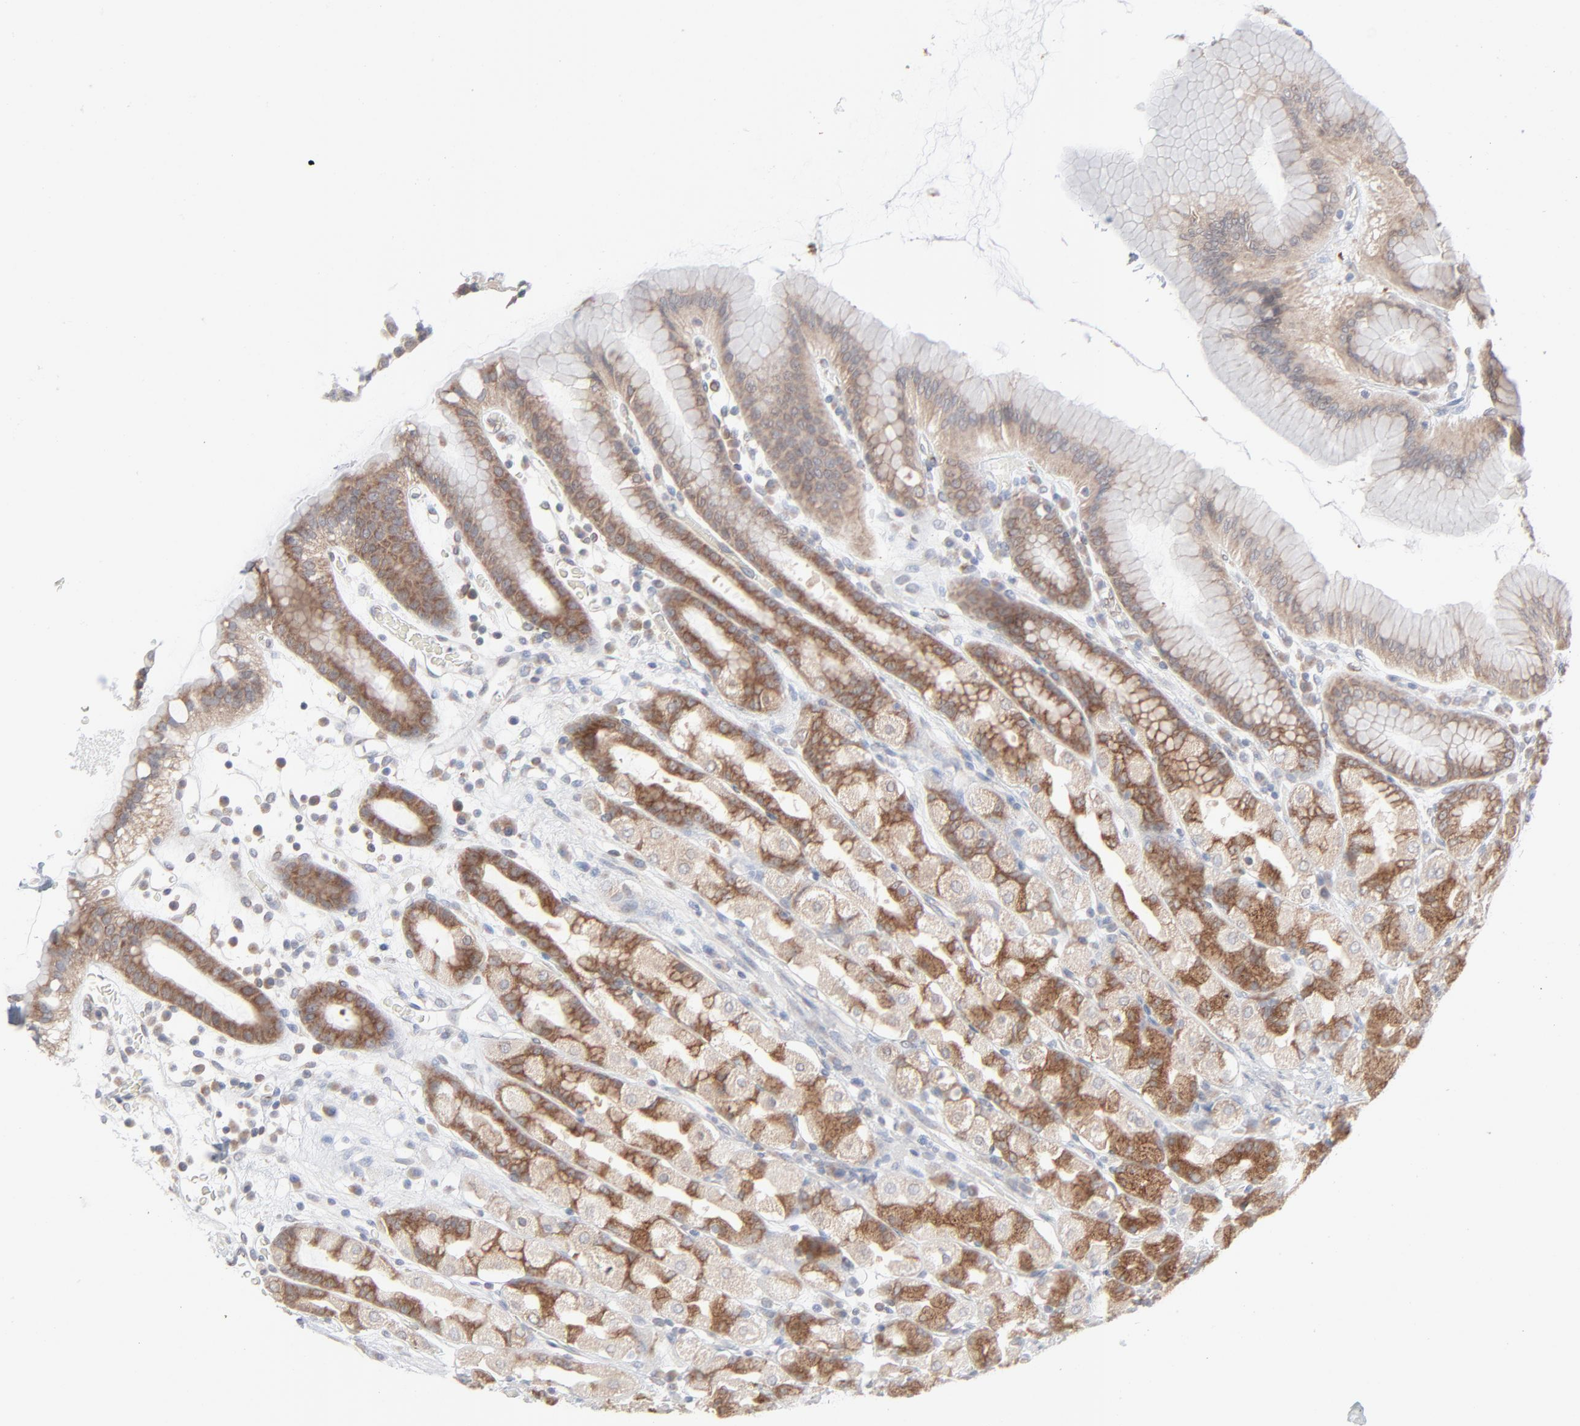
{"staining": {"intensity": "moderate", "quantity": ">75%", "location": "cytoplasmic/membranous"}, "tissue": "stomach", "cell_type": "Glandular cells", "image_type": "normal", "snomed": [{"axis": "morphology", "description": "Normal tissue, NOS"}, {"axis": "topography", "description": "Stomach, upper"}], "caption": "Immunohistochemistry (IHC) photomicrograph of benign stomach stained for a protein (brown), which exhibits medium levels of moderate cytoplasmic/membranous positivity in about >75% of glandular cells.", "gene": "KDSR", "patient": {"sex": "male", "age": 68}}